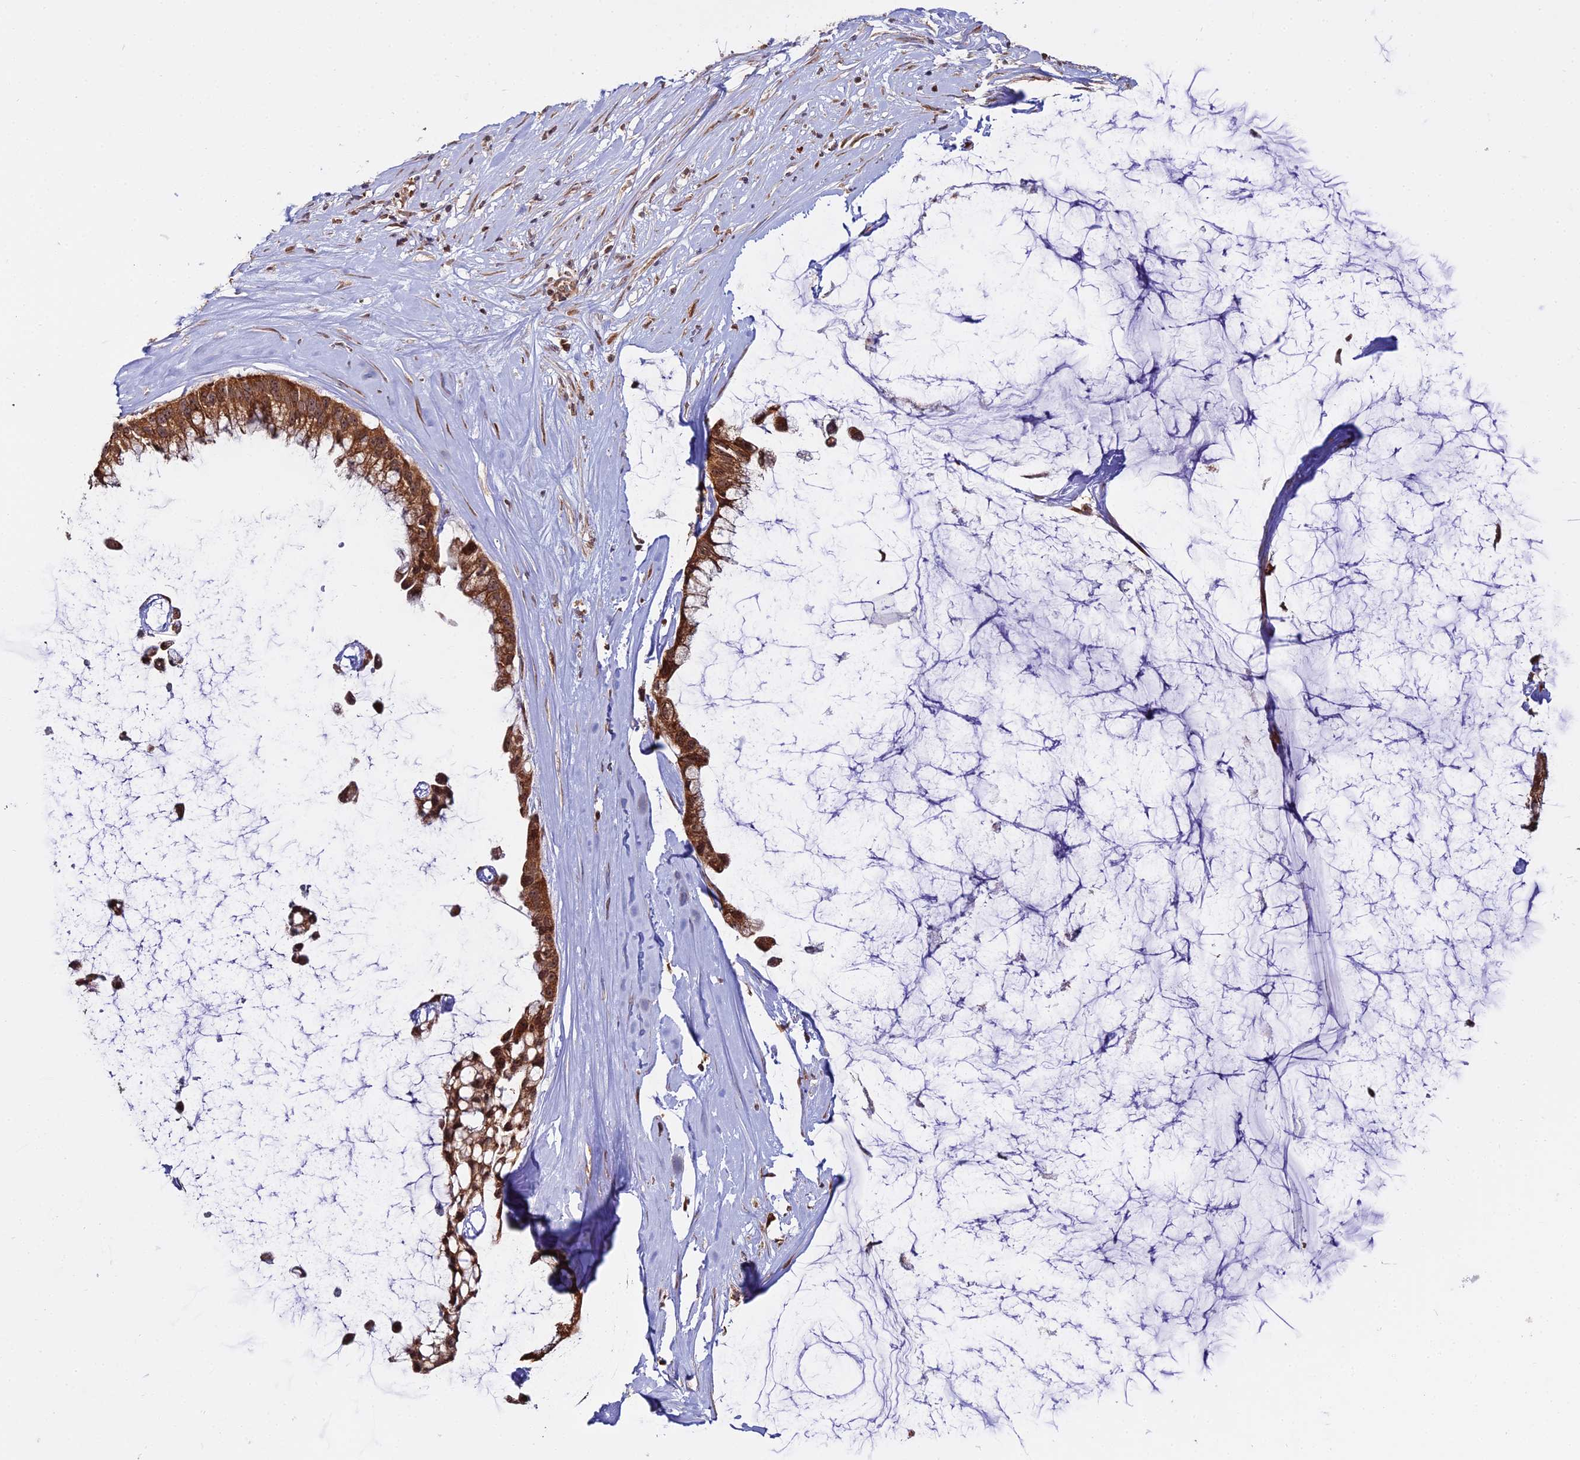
{"staining": {"intensity": "strong", "quantity": ">75%", "location": "cytoplasmic/membranous"}, "tissue": "ovarian cancer", "cell_type": "Tumor cells", "image_type": "cancer", "snomed": [{"axis": "morphology", "description": "Cystadenocarcinoma, mucinous, NOS"}, {"axis": "topography", "description": "Ovary"}], "caption": "Ovarian cancer (mucinous cystadenocarcinoma) stained with immunohistochemistry displays strong cytoplasmic/membranous expression in approximately >75% of tumor cells.", "gene": "RPL26", "patient": {"sex": "female", "age": 39}}